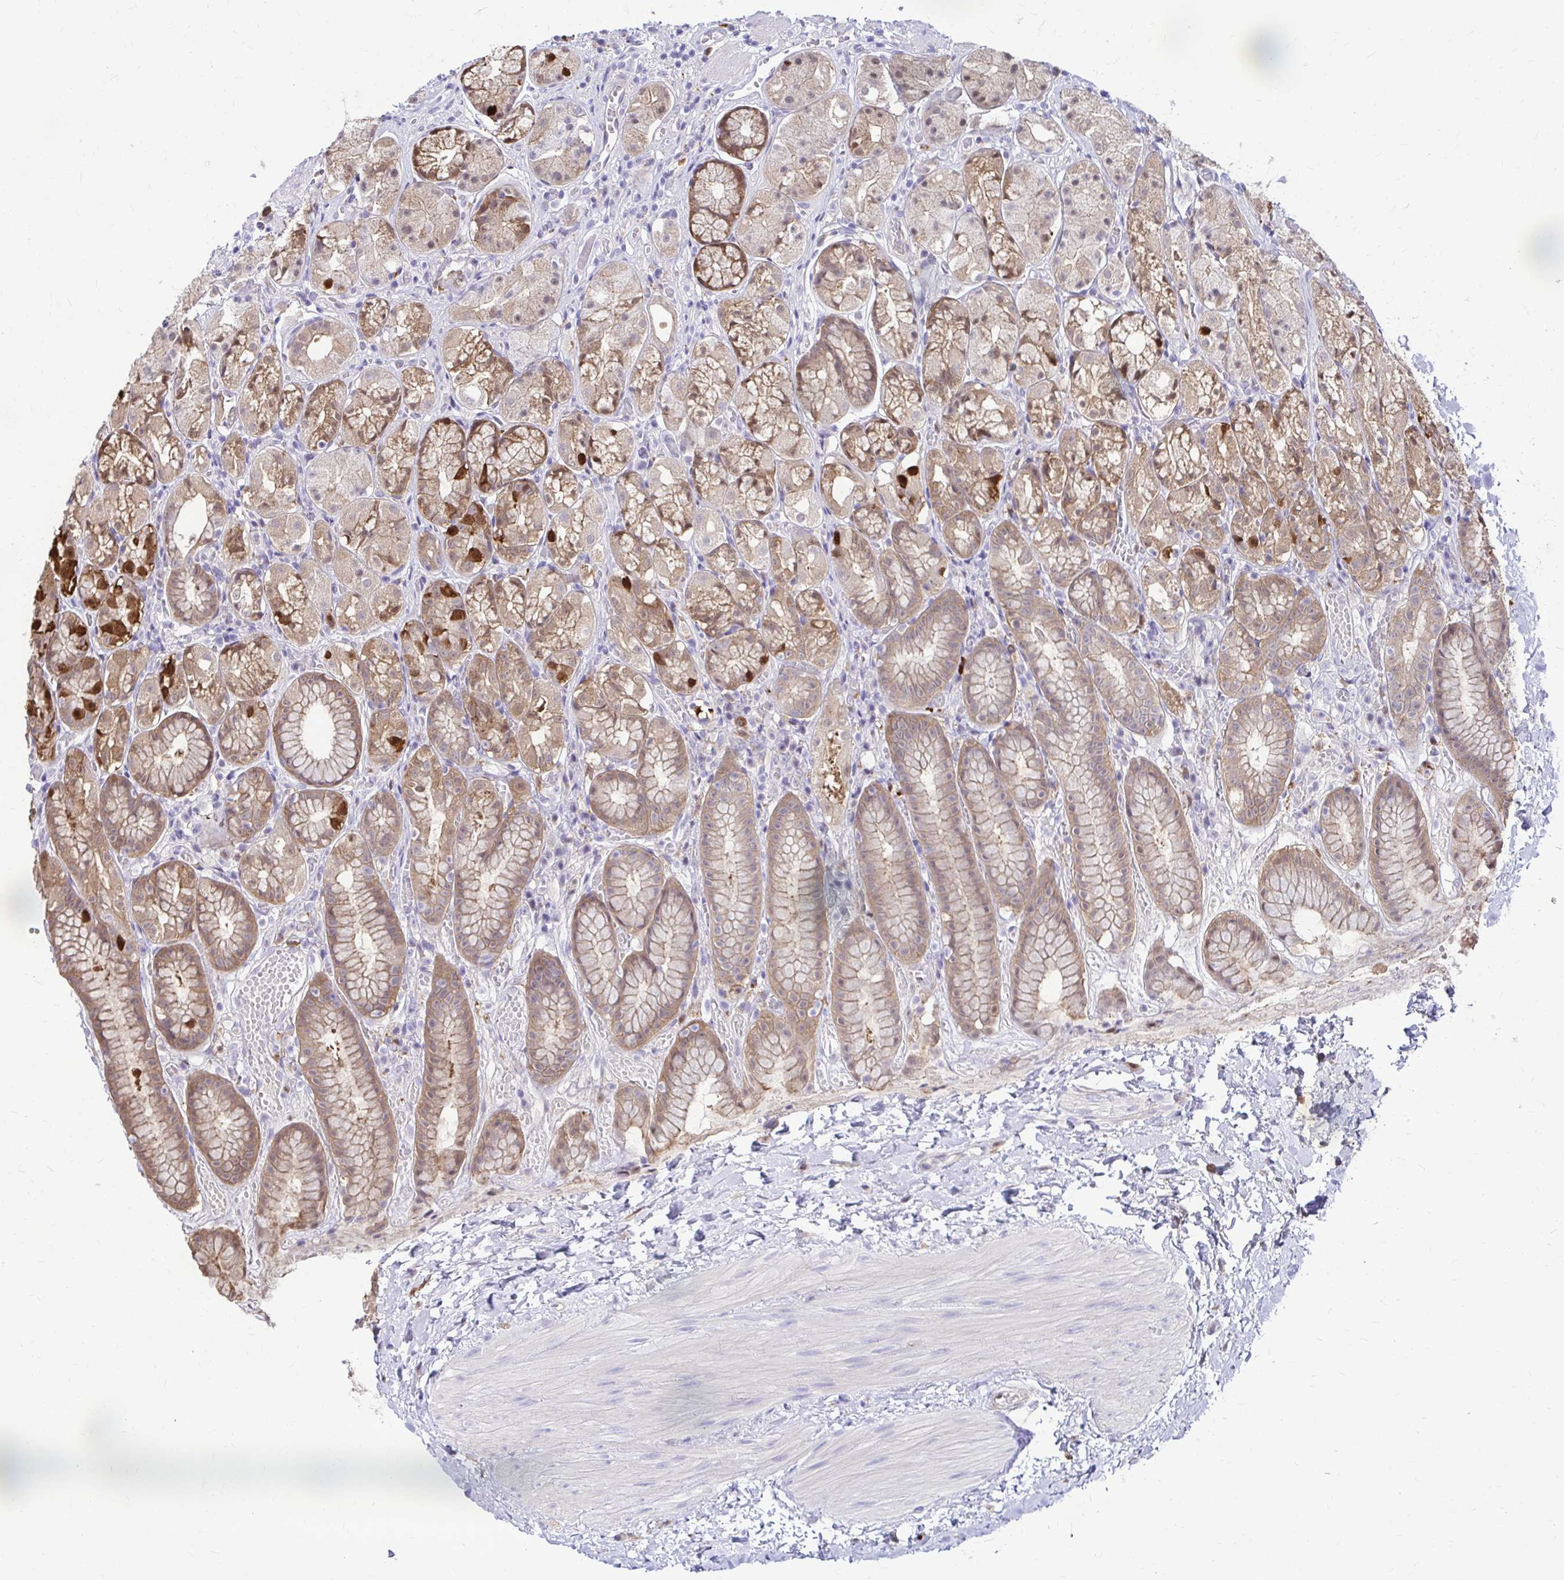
{"staining": {"intensity": "moderate", "quantity": "25%-75%", "location": "cytoplasmic/membranous,nuclear"}, "tissue": "stomach", "cell_type": "Glandular cells", "image_type": "normal", "snomed": [{"axis": "morphology", "description": "Normal tissue, NOS"}, {"axis": "topography", "description": "Stomach"}], "caption": "Immunohistochemistry (DAB) staining of benign stomach displays moderate cytoplasmic/membranous,nuclear protein positivity in about 25%-75% of glandular cells.", "gene": "IDH1", "patient": {"sex": "male", "age": 70}}